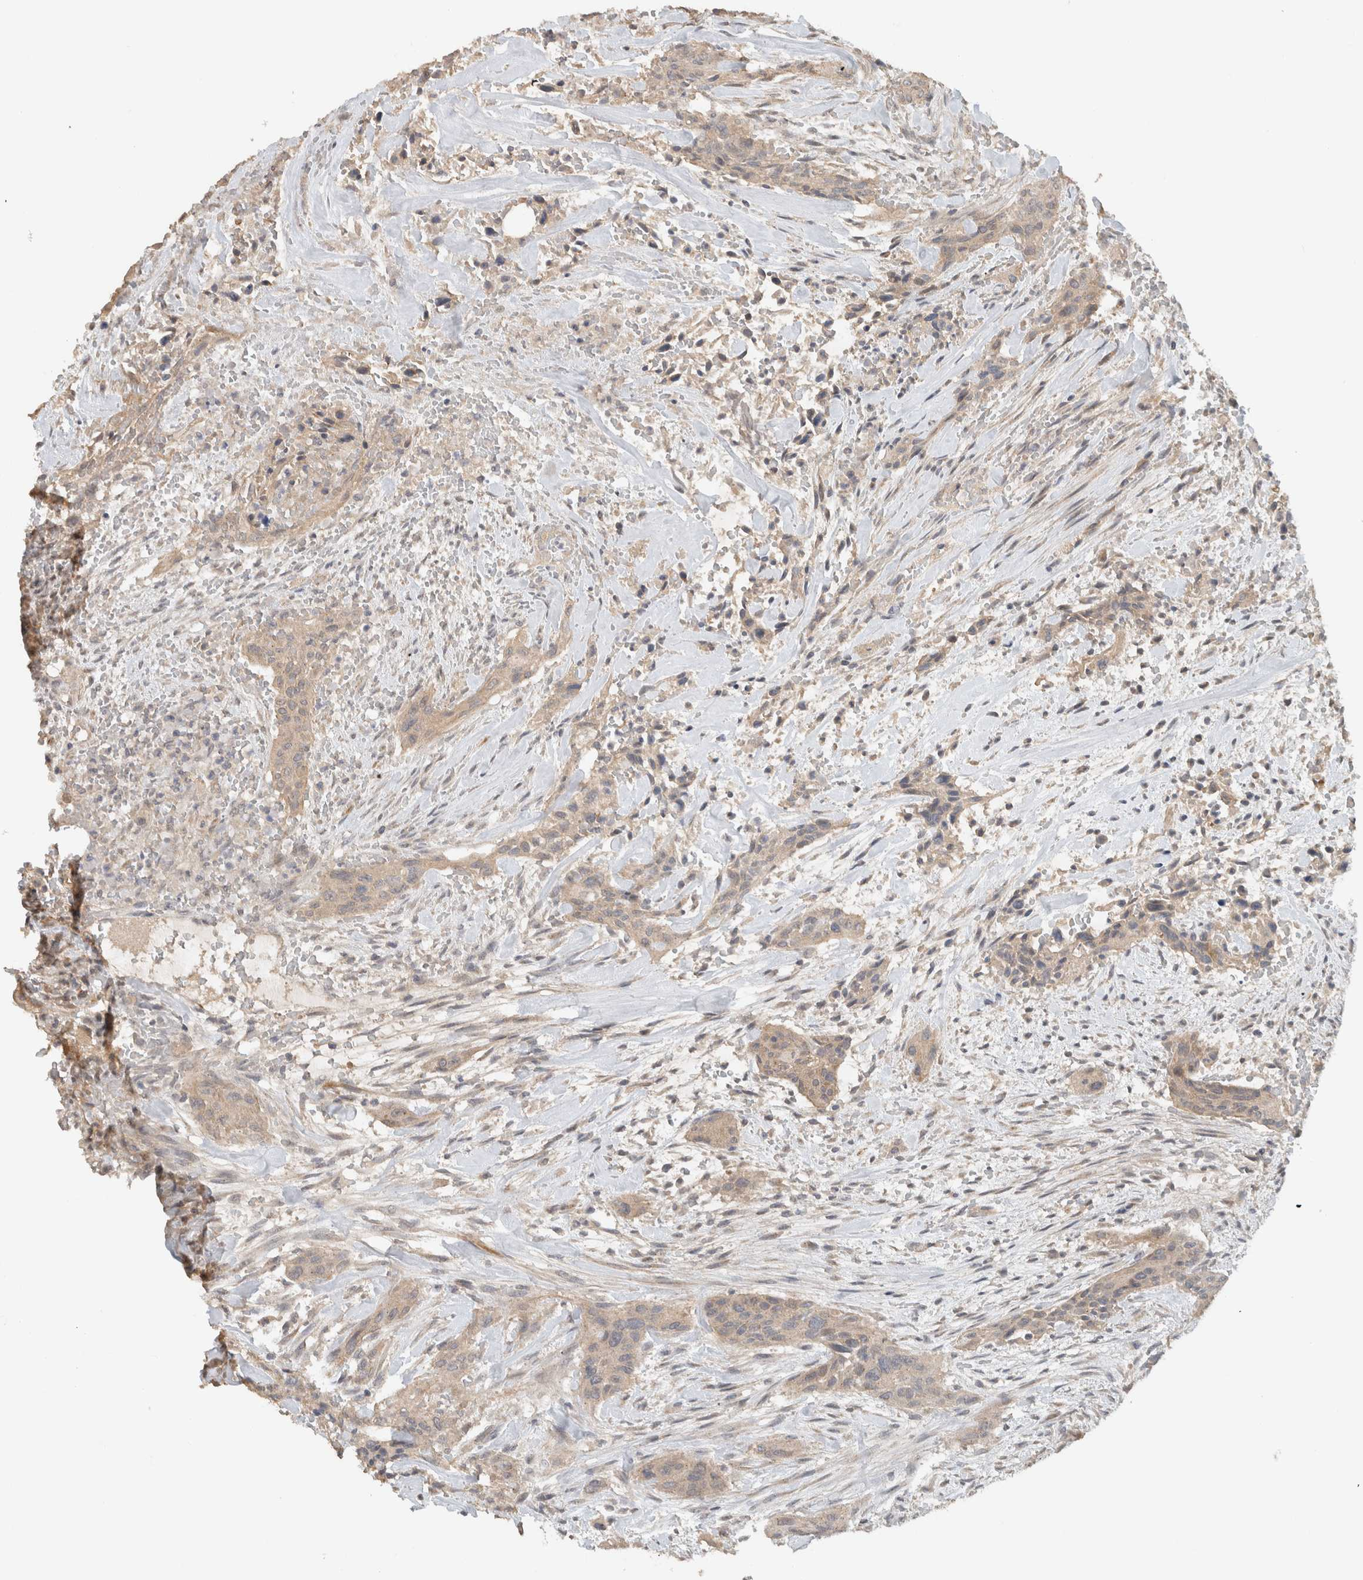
{"staining": {"intensity": "weak", "quantity": ">75%", "location": "cytoplasmic/membranous"}, "tissue": "urothelial cancer", "cell_type": "Tumor cells", "image_type": "cancer", "snomed": [{"axis": "morphology", "description": "Urothelial carcinoma, High grade"}, {"axis": "topography", "description": "Urinary bladder"}], "caption": "Human urothelial cancer stained with a protein marker reveals weak staining in tumor cells.", "gene": "ERCC6L2", "patient": {"sex": "male", "age": 35}}